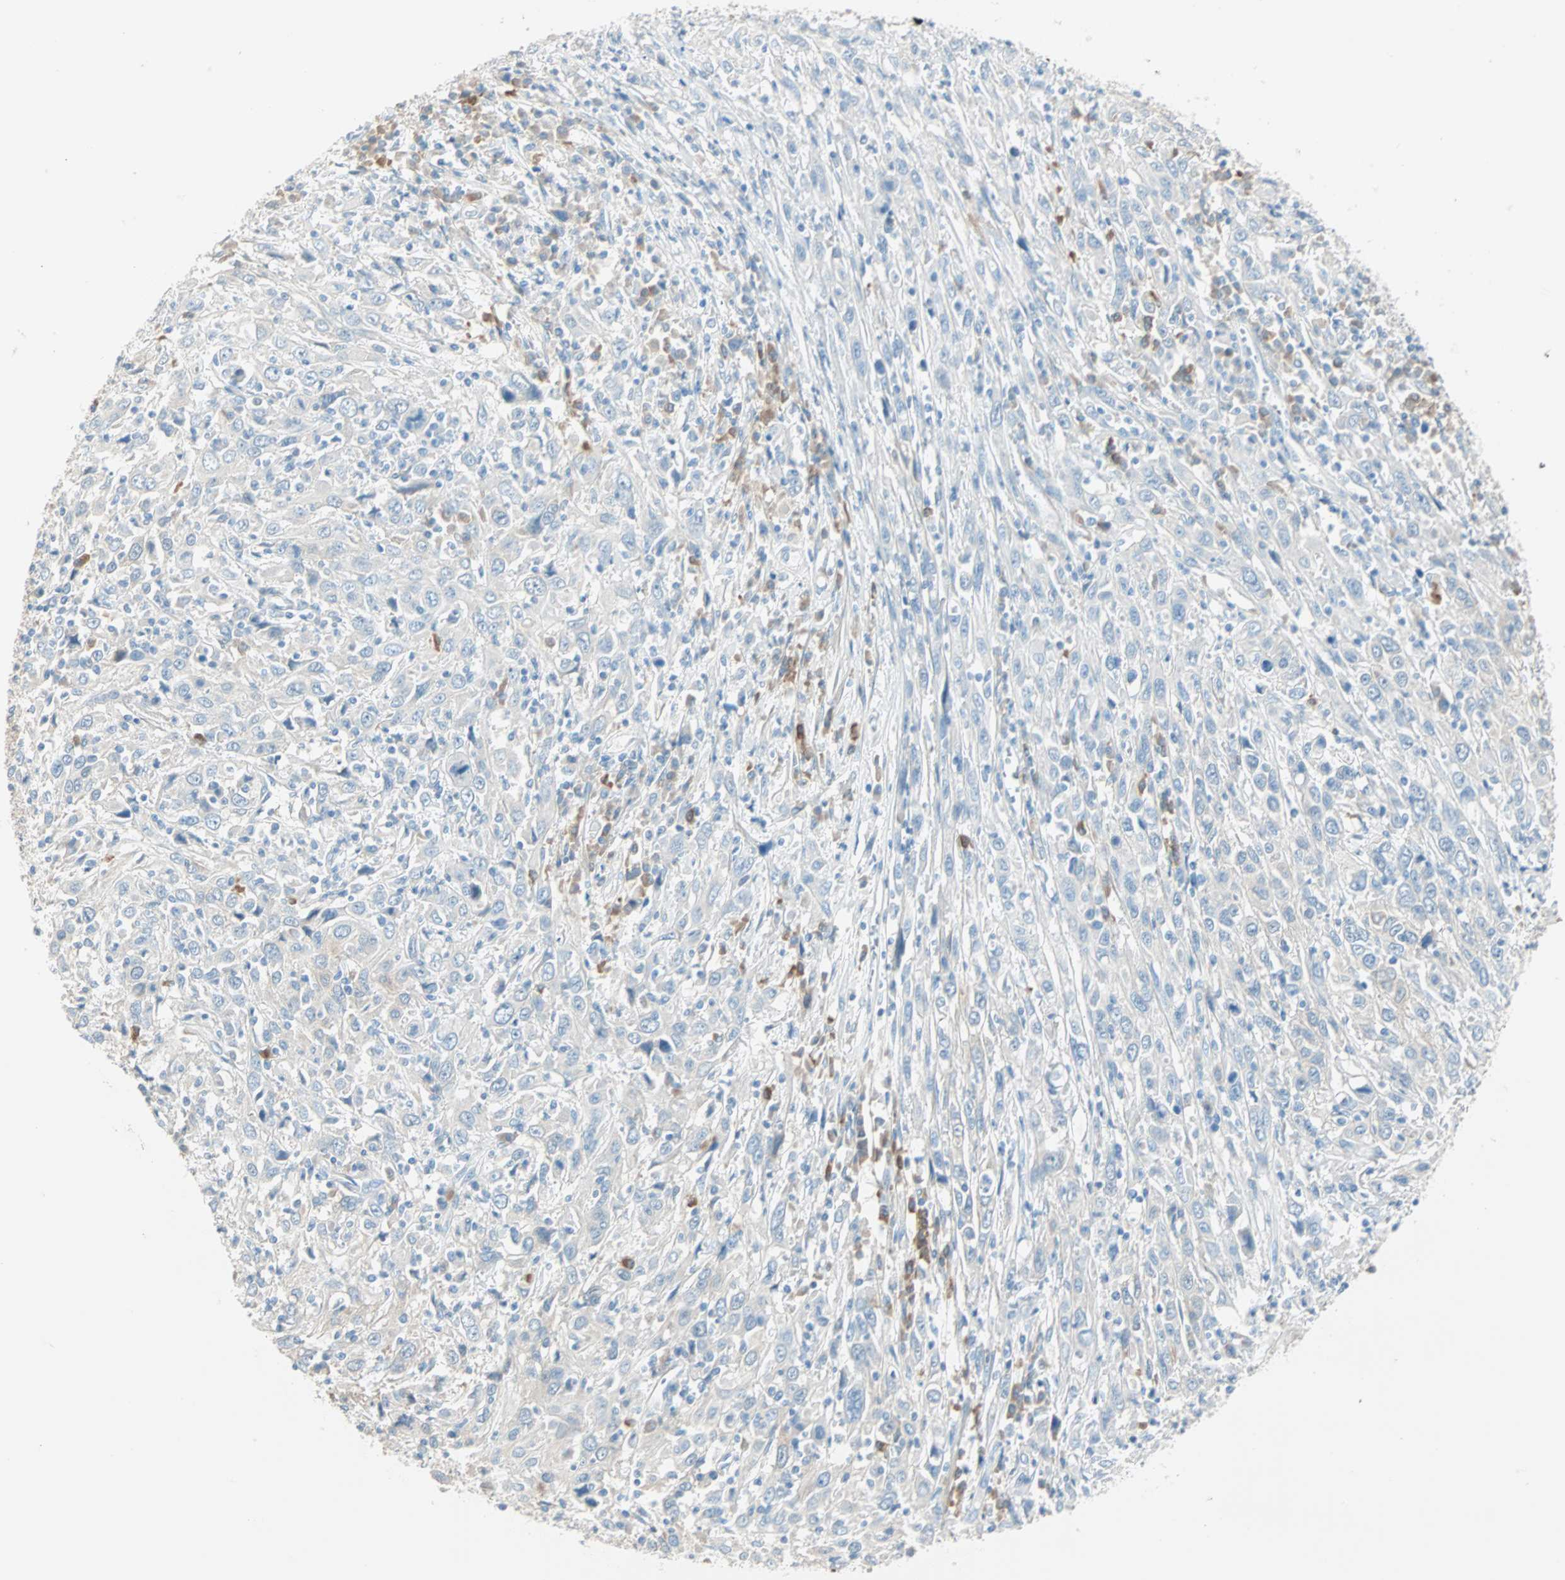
{"staining": {"intensity": "negative", "quantity": "none", "location": "none"}, "tissue": "cervical cancer", "cell_type": "Tumor cells", "image_type": "cancer", "snomed": [{"axis": "morphology", "description": "Squamous cell carcinoma, NOS"}, {"axis": "topography", "description": "Cervix"}], "caption": "Immunohistochemistry of human cervical squamous cell carcinoma exhibits no staining in tumor cells.", "gene": "ATF6", "patient": {"sex": "female", "age": 46}}